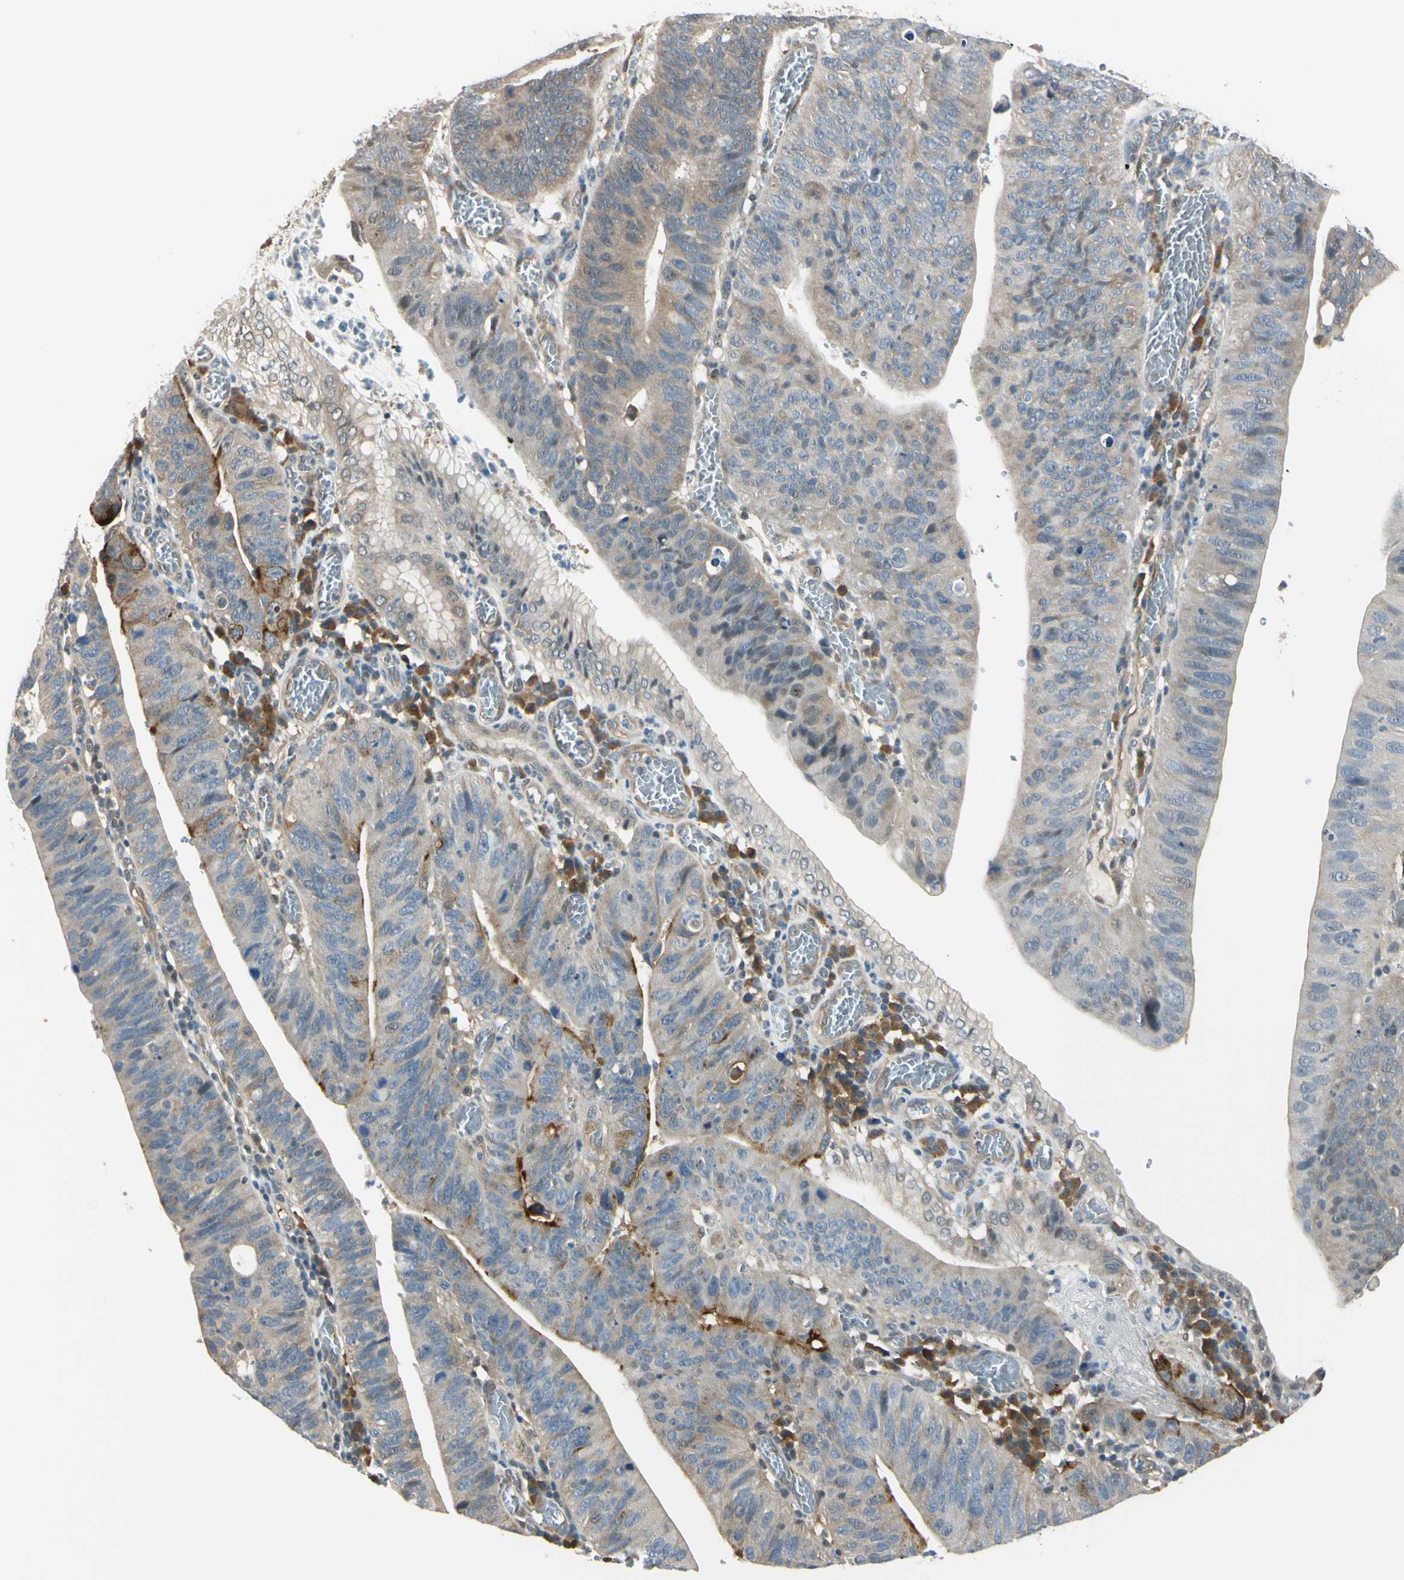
{"staining": {"intensity": "strong", "quantity": "<25%", "location": "cytoplasmic/membranous"}, "tissue": "stomach cancer", "cell_type": "Tumor cells", "image_type": "cancer", "snomed": [{"axis": "morphology", "description": "Adenocarcinoma, NOS"}, {"axis": "topography", "description": "Stomach"}], "caption": "Stomach cancer tissue reveals strong cytoplasmic/membranous staining in approximately <25% of tumor cells, visualized by immunohistochemistry.", "gene": "RASGRF1", "patient": {"sex": "male", "age": 59}}